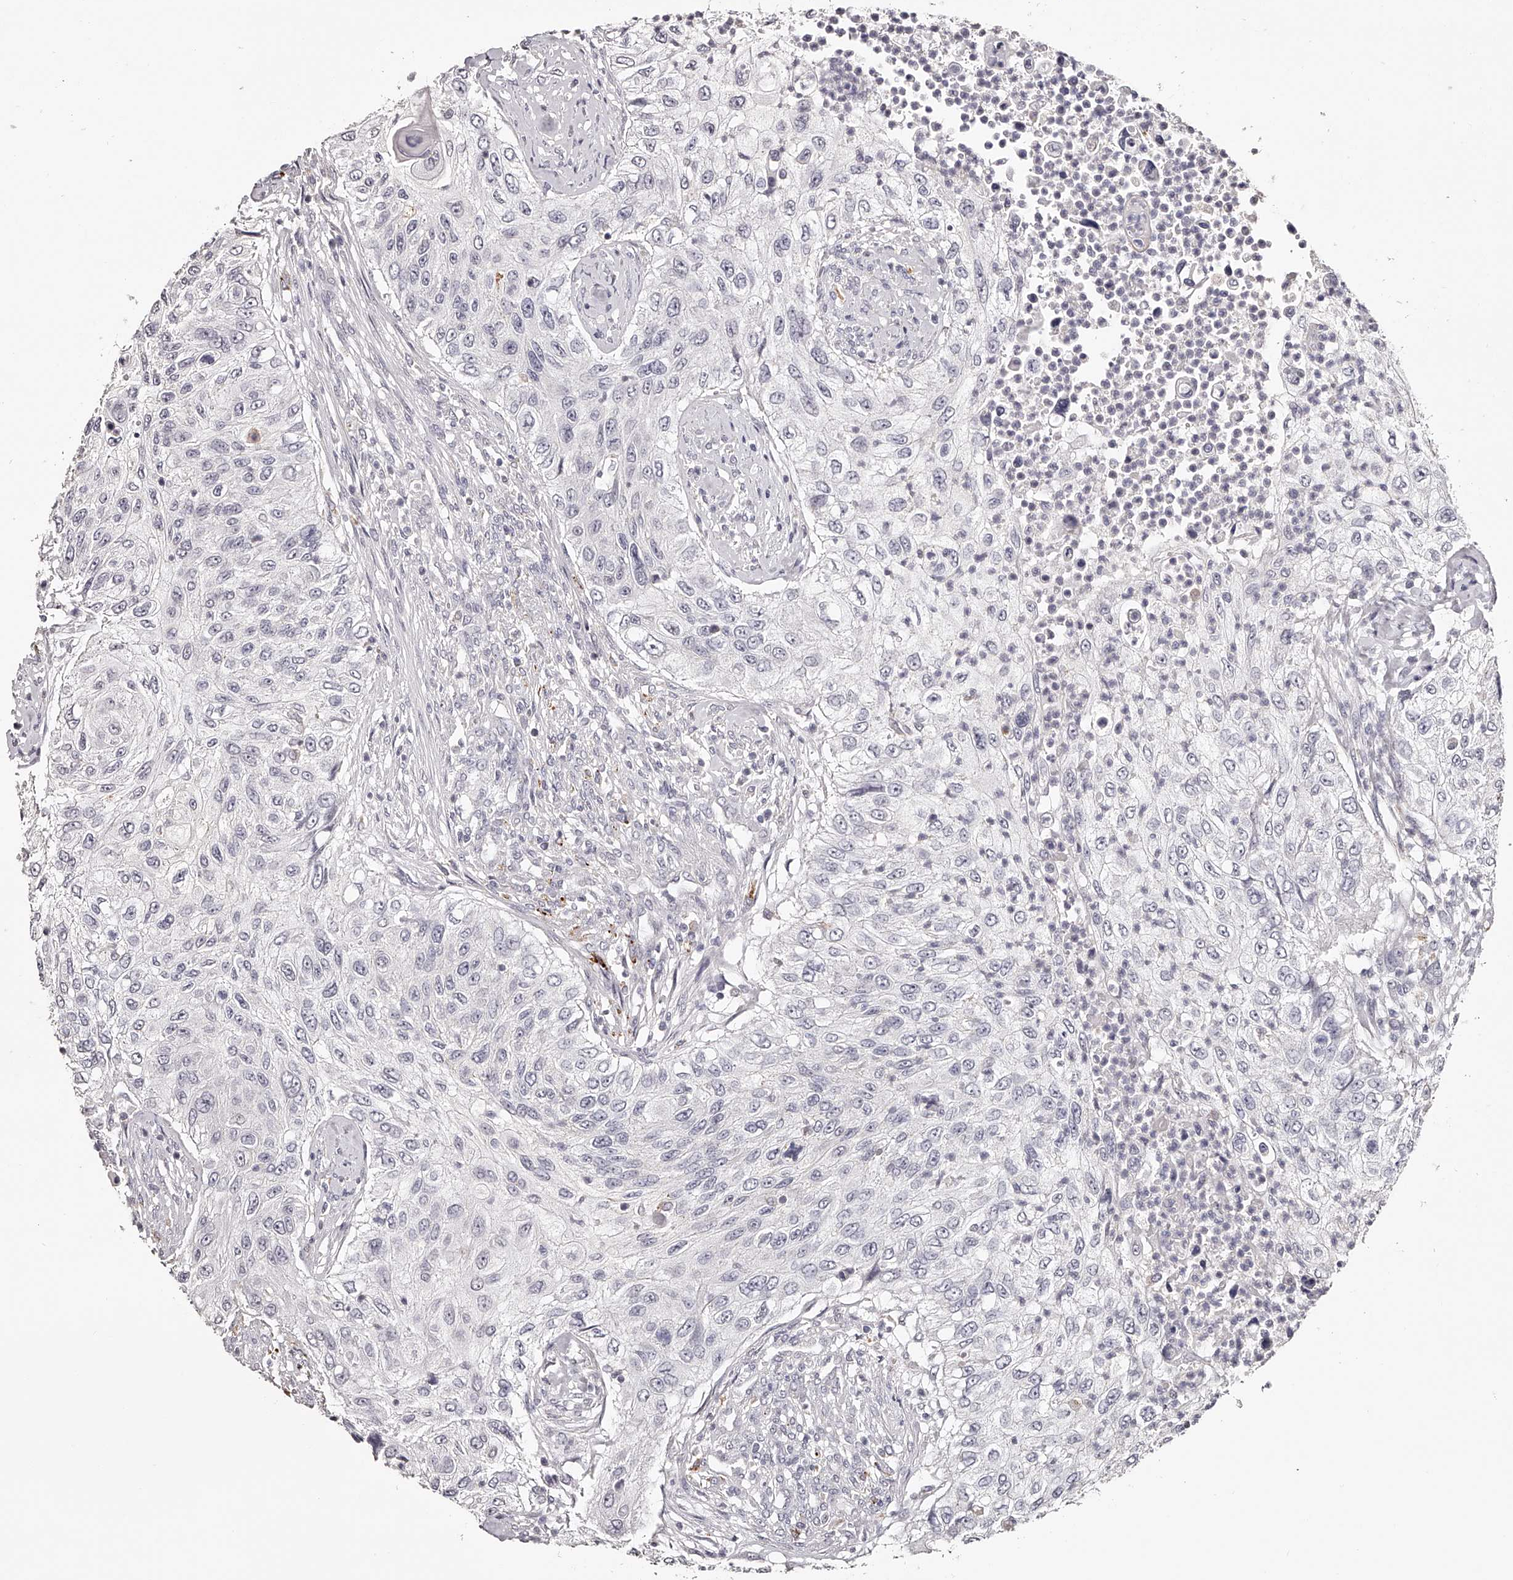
{"staining": {"intensity": "negative", "quantity": "none", "location": "none"}, "tissue": "urothelial cancer", "cell_type": "Tumor cells", "image_type": "cancer", "snomed": [{"axis": "morphology", "description": "Urothelial carcinoma, High grade"}, {"axis": "topography", "description": "Urinary bladder"}], "caption": "Tumor cells are negative for brown protein staining in urothelial carcinoma (high-grade).", "gene": "SLC35D3", "patient": {"sex": "female", "age": 60}}